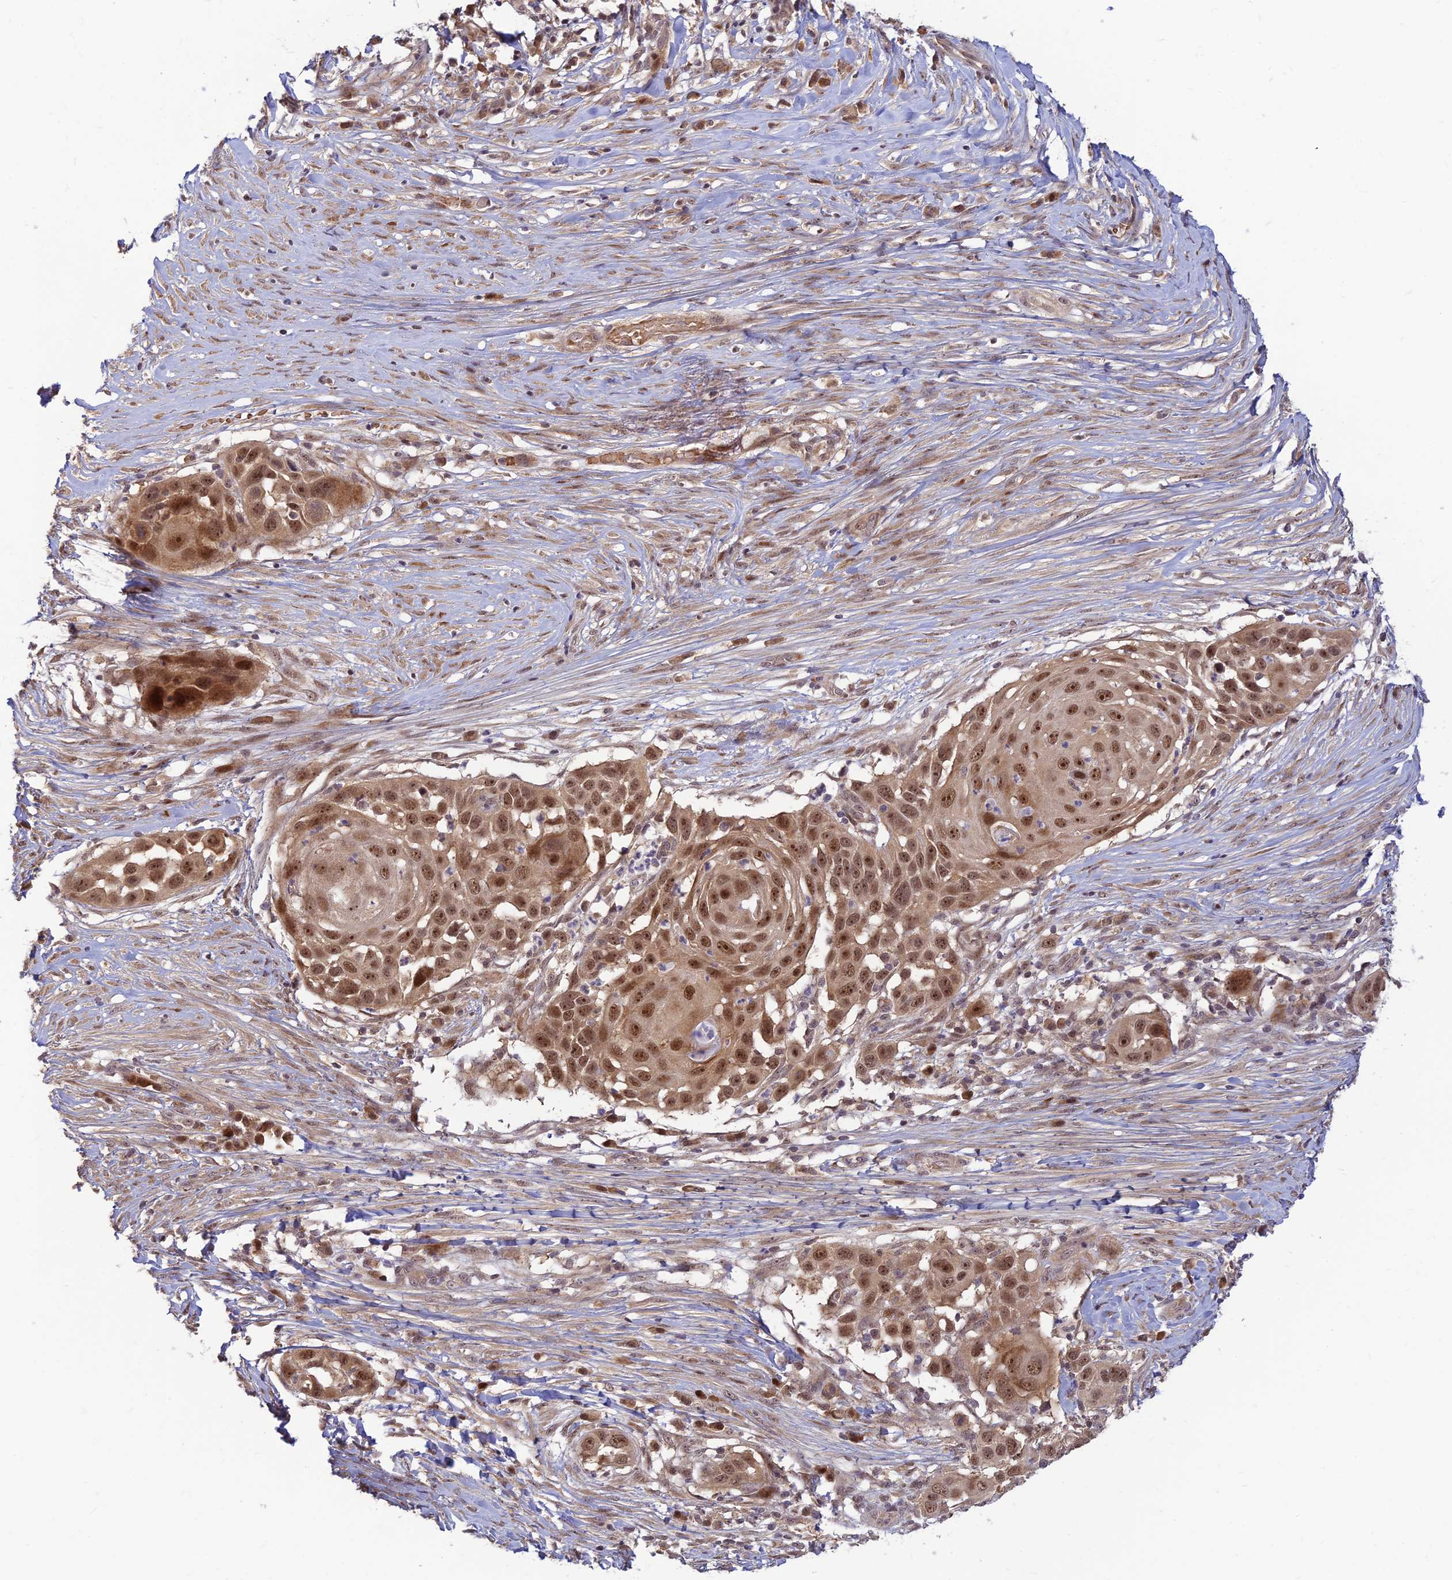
{"staining": {"intensity": "moderate", "quantity": ">75%", "location": "nuclear"}, "tissue": "skin cancer", "cell_type": "Tumor cells", "image_type": "cancer", "snomed": [{"axis": "morphology", "description": "Squamous cell carcinoma, NOS"}, {"axis": "topography", "description": "Skin"}], "caption": "Squamous cell carcinoma (skin) tissue displays moderate nuclear expression in about >75% of tumor cells (brown staining indicates protein expression, while blue staining denotes nuclei).", "gene": "ASPDH", "patient": {"sex": "female", "age": 44}}